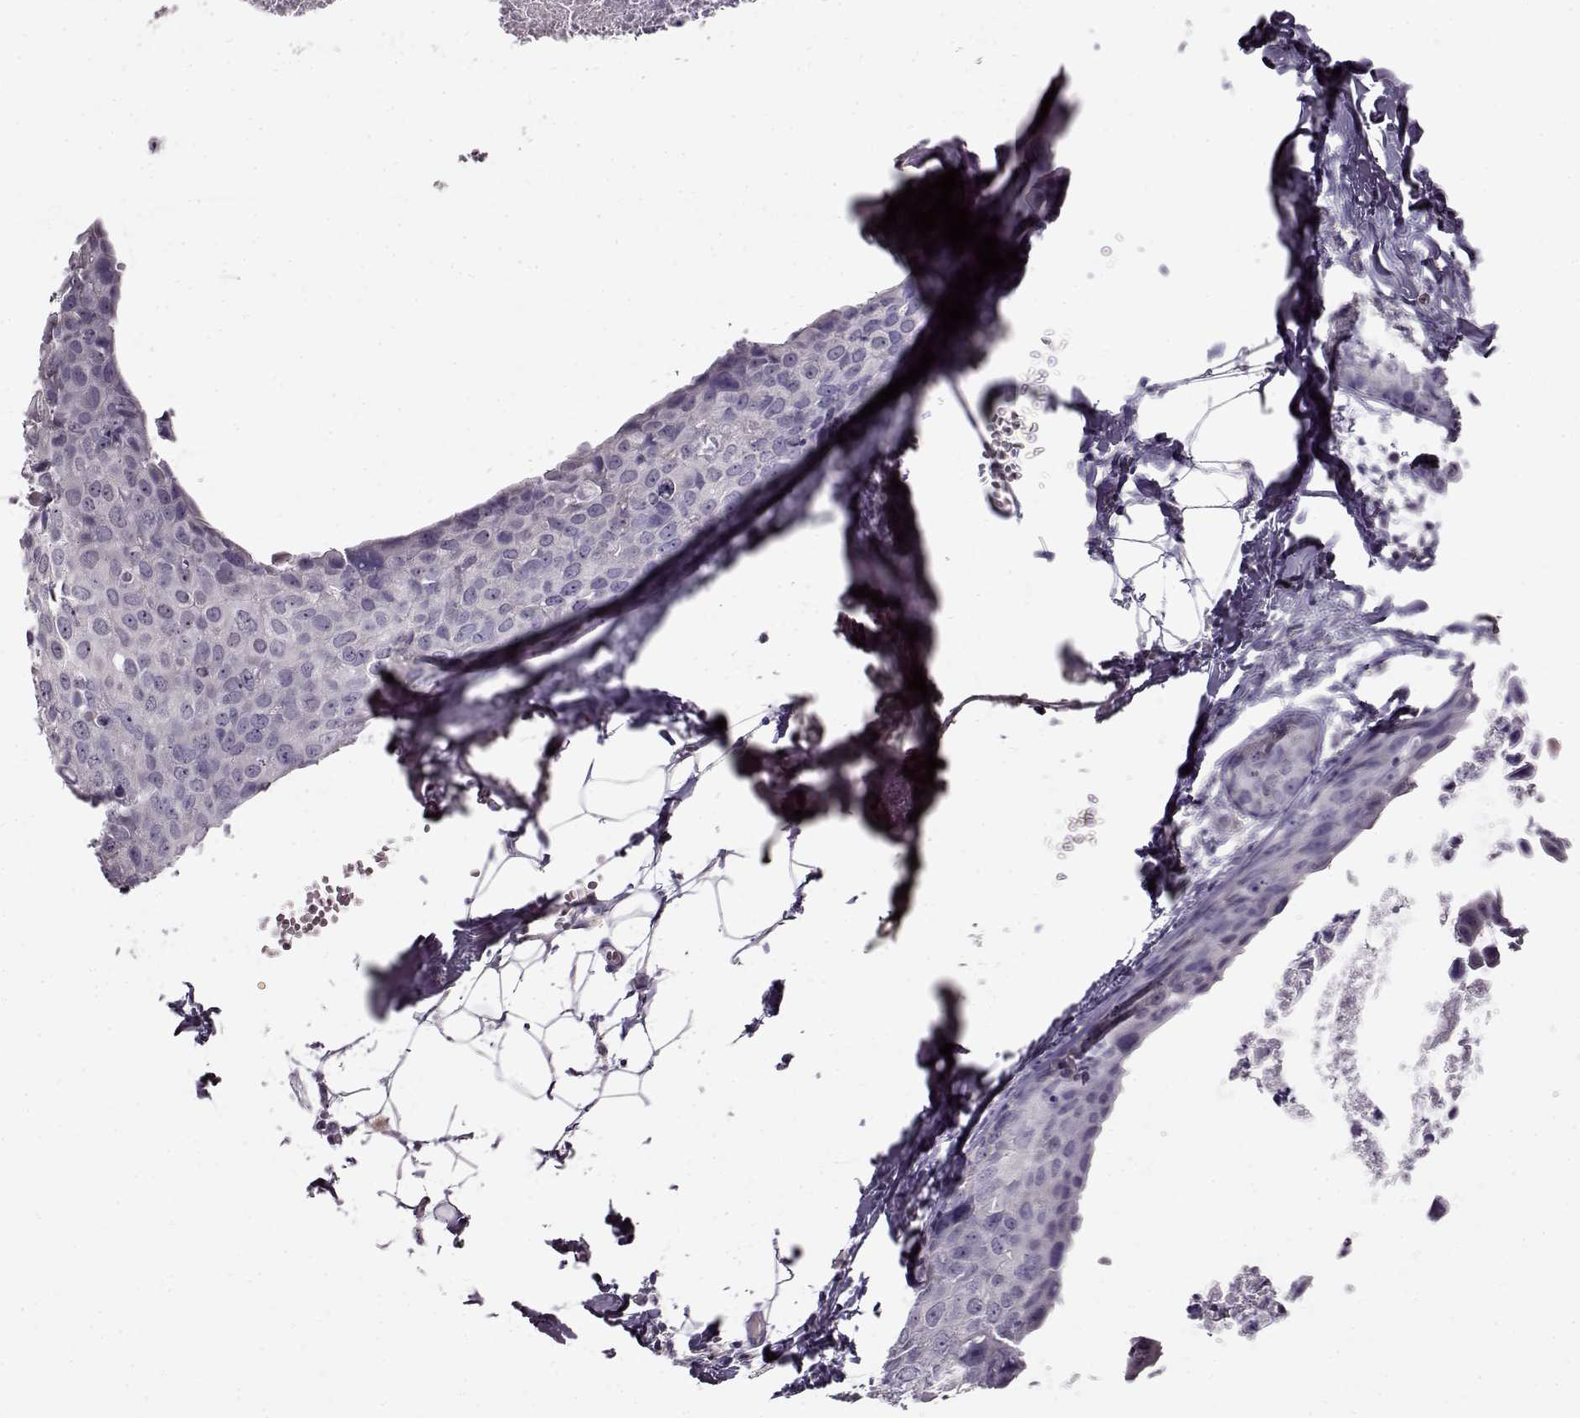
{"staining": {"intensity": "negative", "quantity": "none", "location": "none"}, "tissue": "breast cancer", "cell_type": "Tumor cells", "image_type": "cancer", "snomed": [{"axis": "morphology", "description": "Duct carcinoma"}, {"axis": "topography", "description": "Breast"}], "caption": "Tumor cells are negative for brown protein staining in breast cancer.", "gene": "RP1L1", "patient": {"sex": "female", "age": 38}}